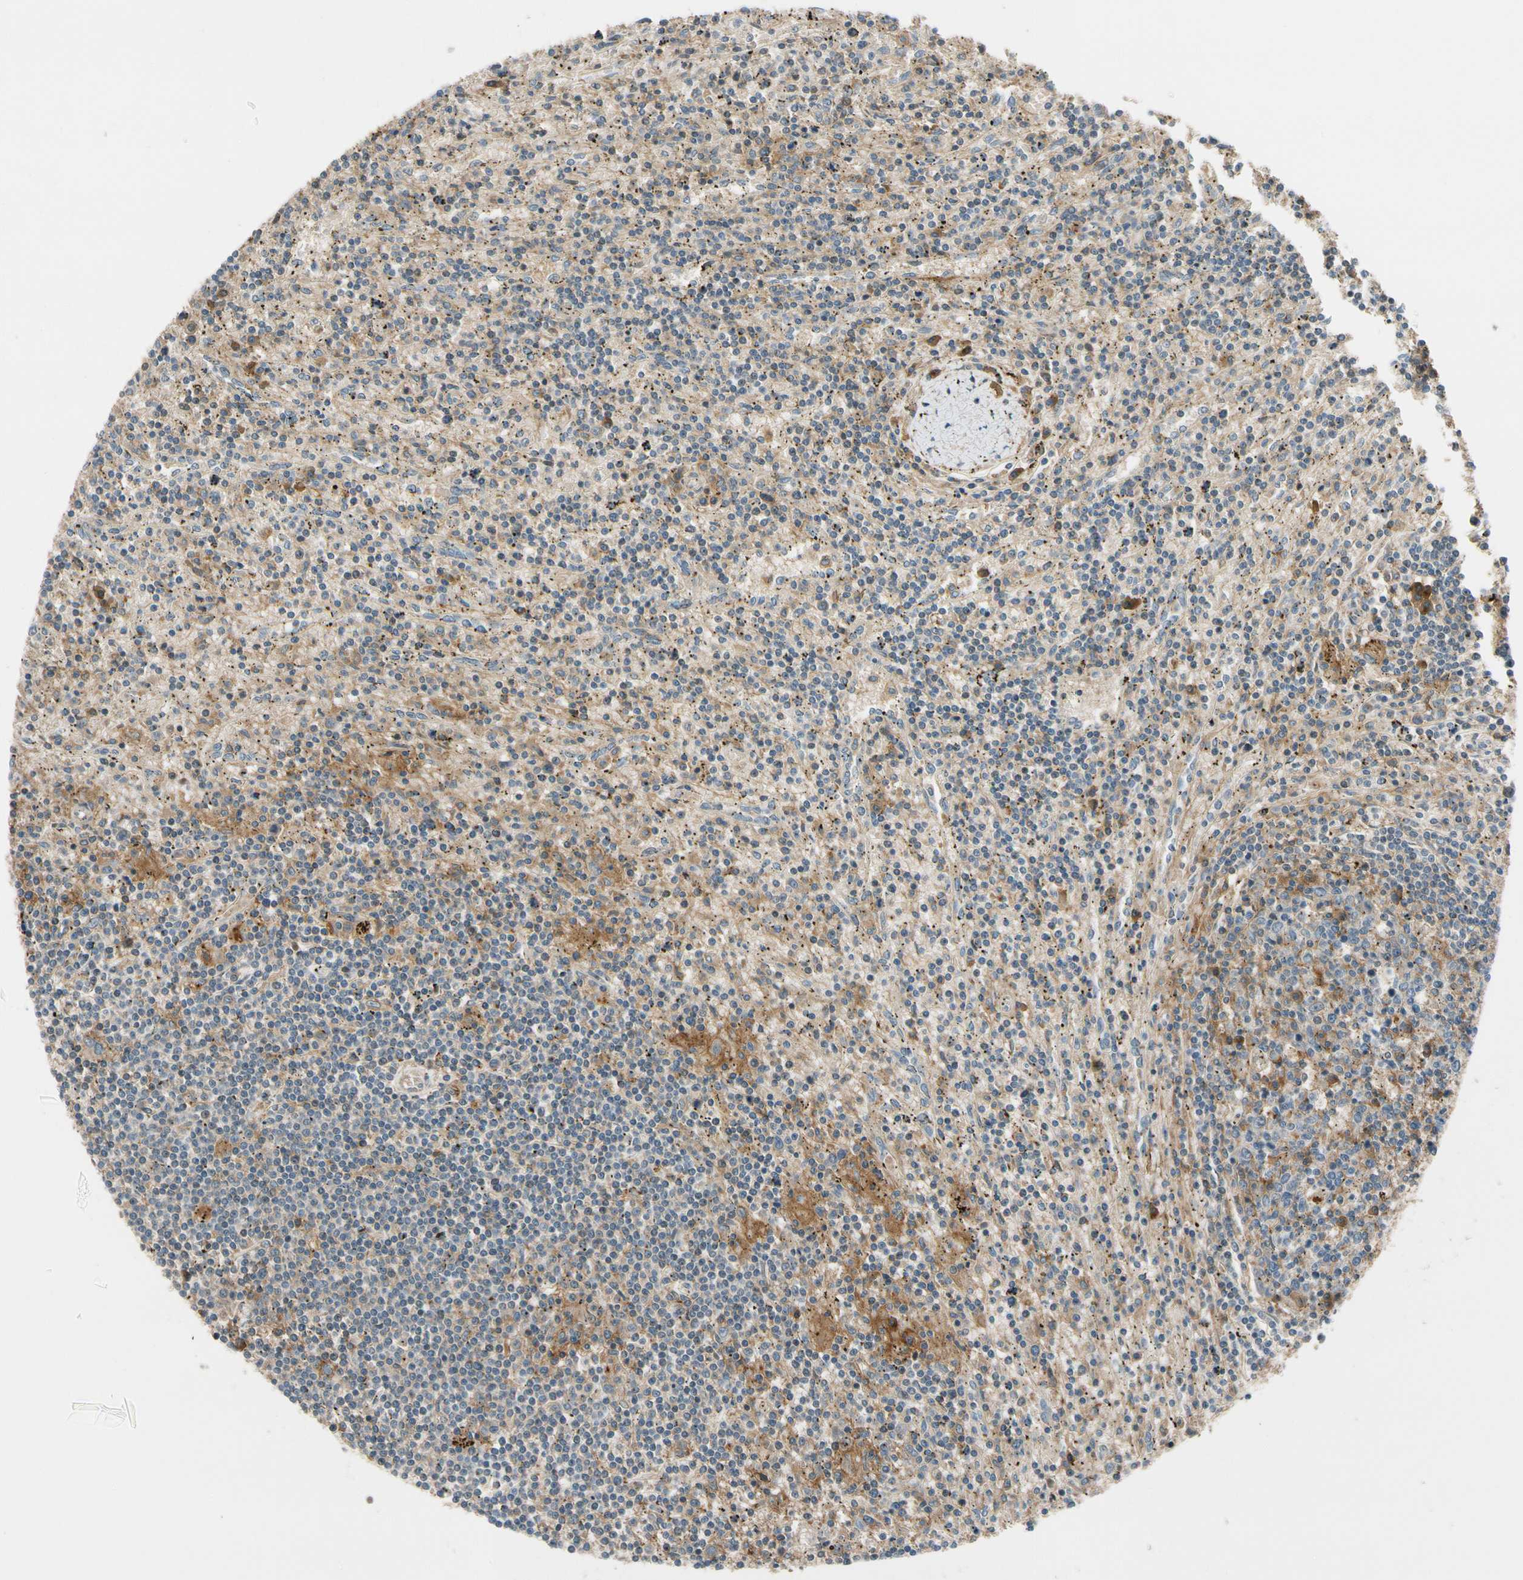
{"staining": {"intensity": "moderate", "quantity": "<25%", "location": "cytoplasmic/membranous"}, "tissue": "lymphoma", "cell_type": "Tumor cells", "image_type": "cancer", "snomed": [{"axis": "morphology", "description": "Malignant lymphoma, non-Hodgkin's type, Low grade"}, {"axis": "topography", "description": "Spleen"}], "caption": "IHC (DAB) staining of low-grade malignant lymphoma, non-Hodgkin's type reveals moderate cytoplasmic/membranous protein staining in about <25% of tumor cells. The staining is performed using DAB (3,3'-diaminobenzidine) brown chromogen to label protein expression. The nuclei are counter-stained blue using hematoxylin.", "gene": "MST1R", "patient": {"sex": "male", "age": 76}}